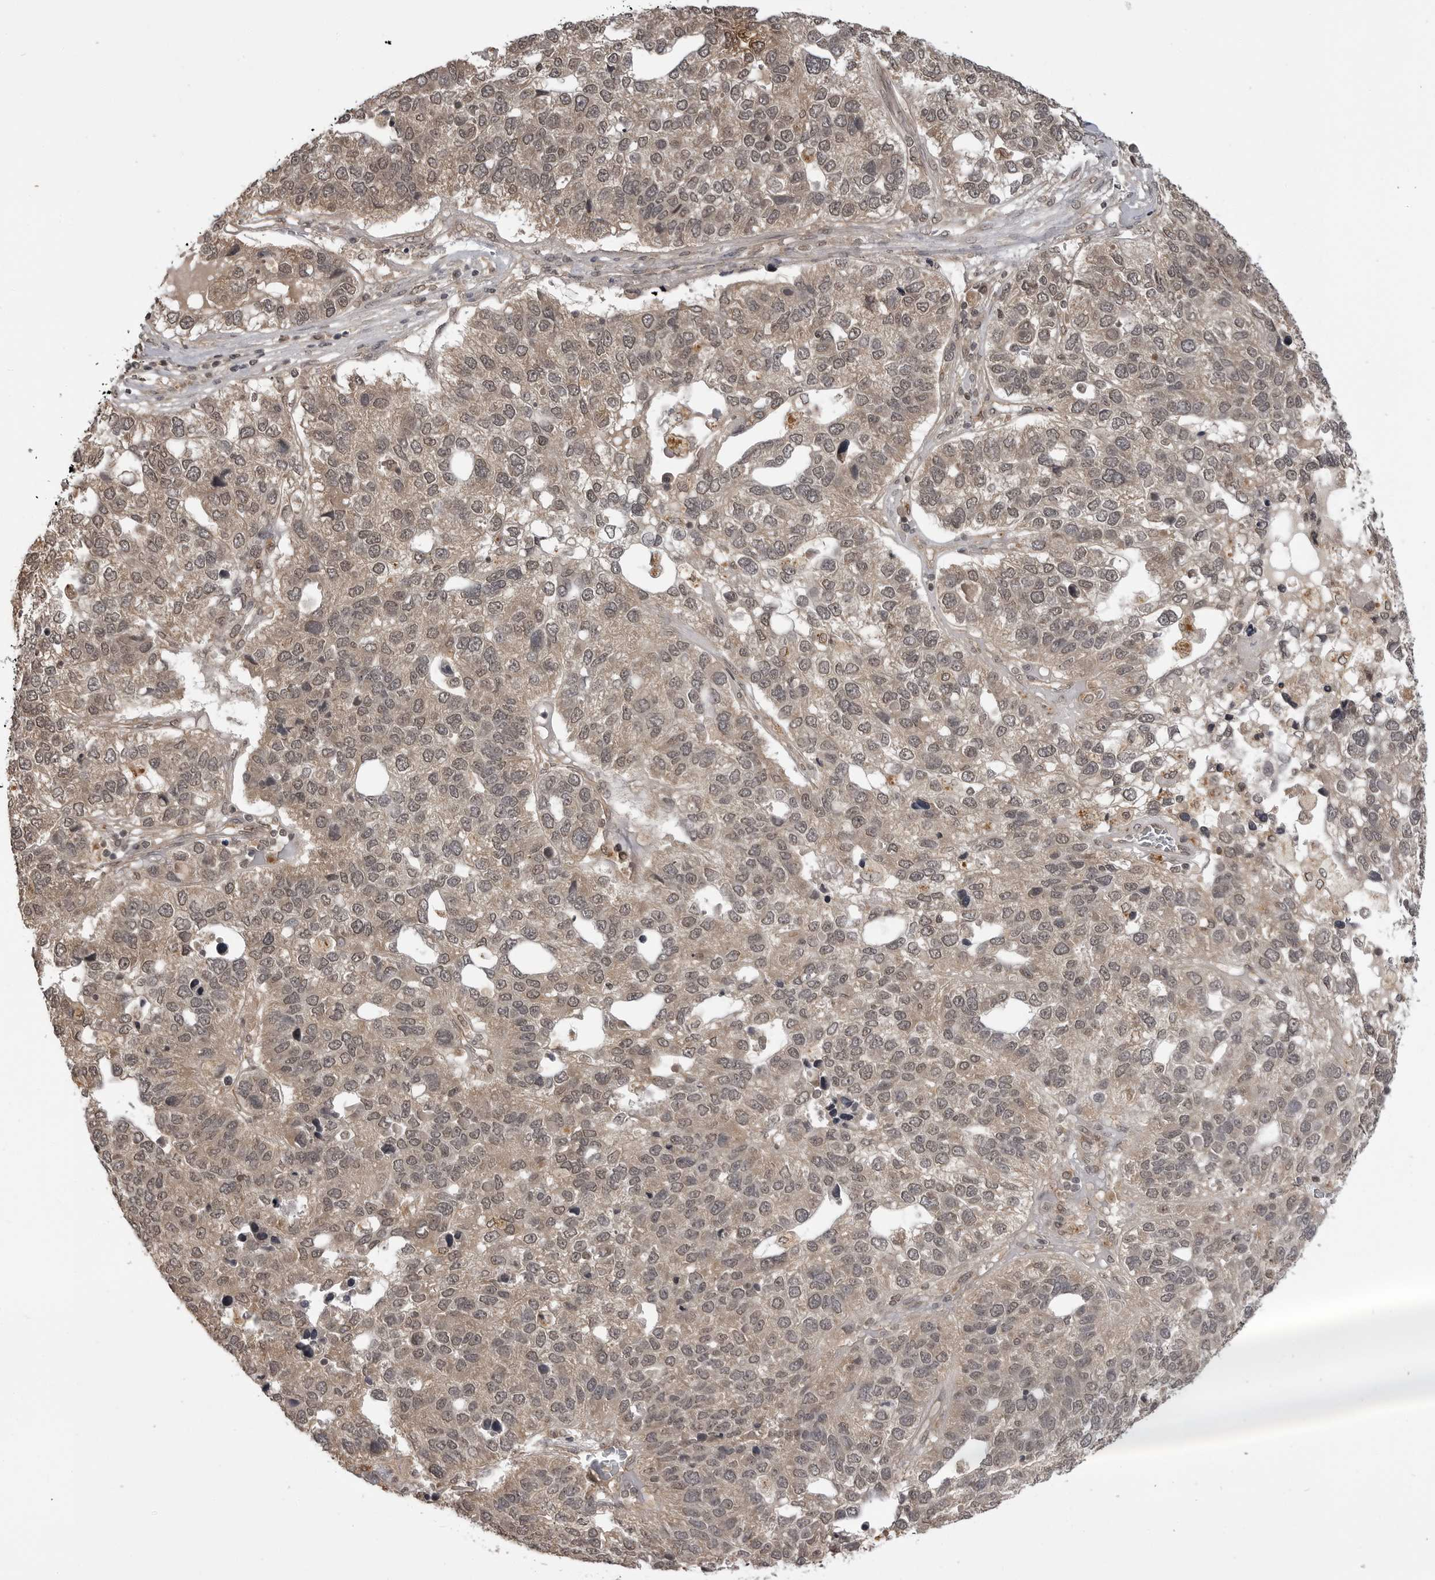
{"staining": {"intensity": "weak", "quantity": "<25%", "location": "cytoplasmic/membranous,nuclear"}, "tissue": "pancreatic cancer", "cell_type": "Tumor cells", "image_type": "cancer", "snomed": [{"axis": "morphology", "description": "Adenocarcinoma, NOS"}, {"axis": "topography", "description": "Pancreas"}], "caption": "Immunohistochemical staining of human pancreatic cancer (adenocarcinoma) exhibits no significant expression in tumor cells.", "gene": "IL24", "patient": {"sex": "female", "age": 61}}